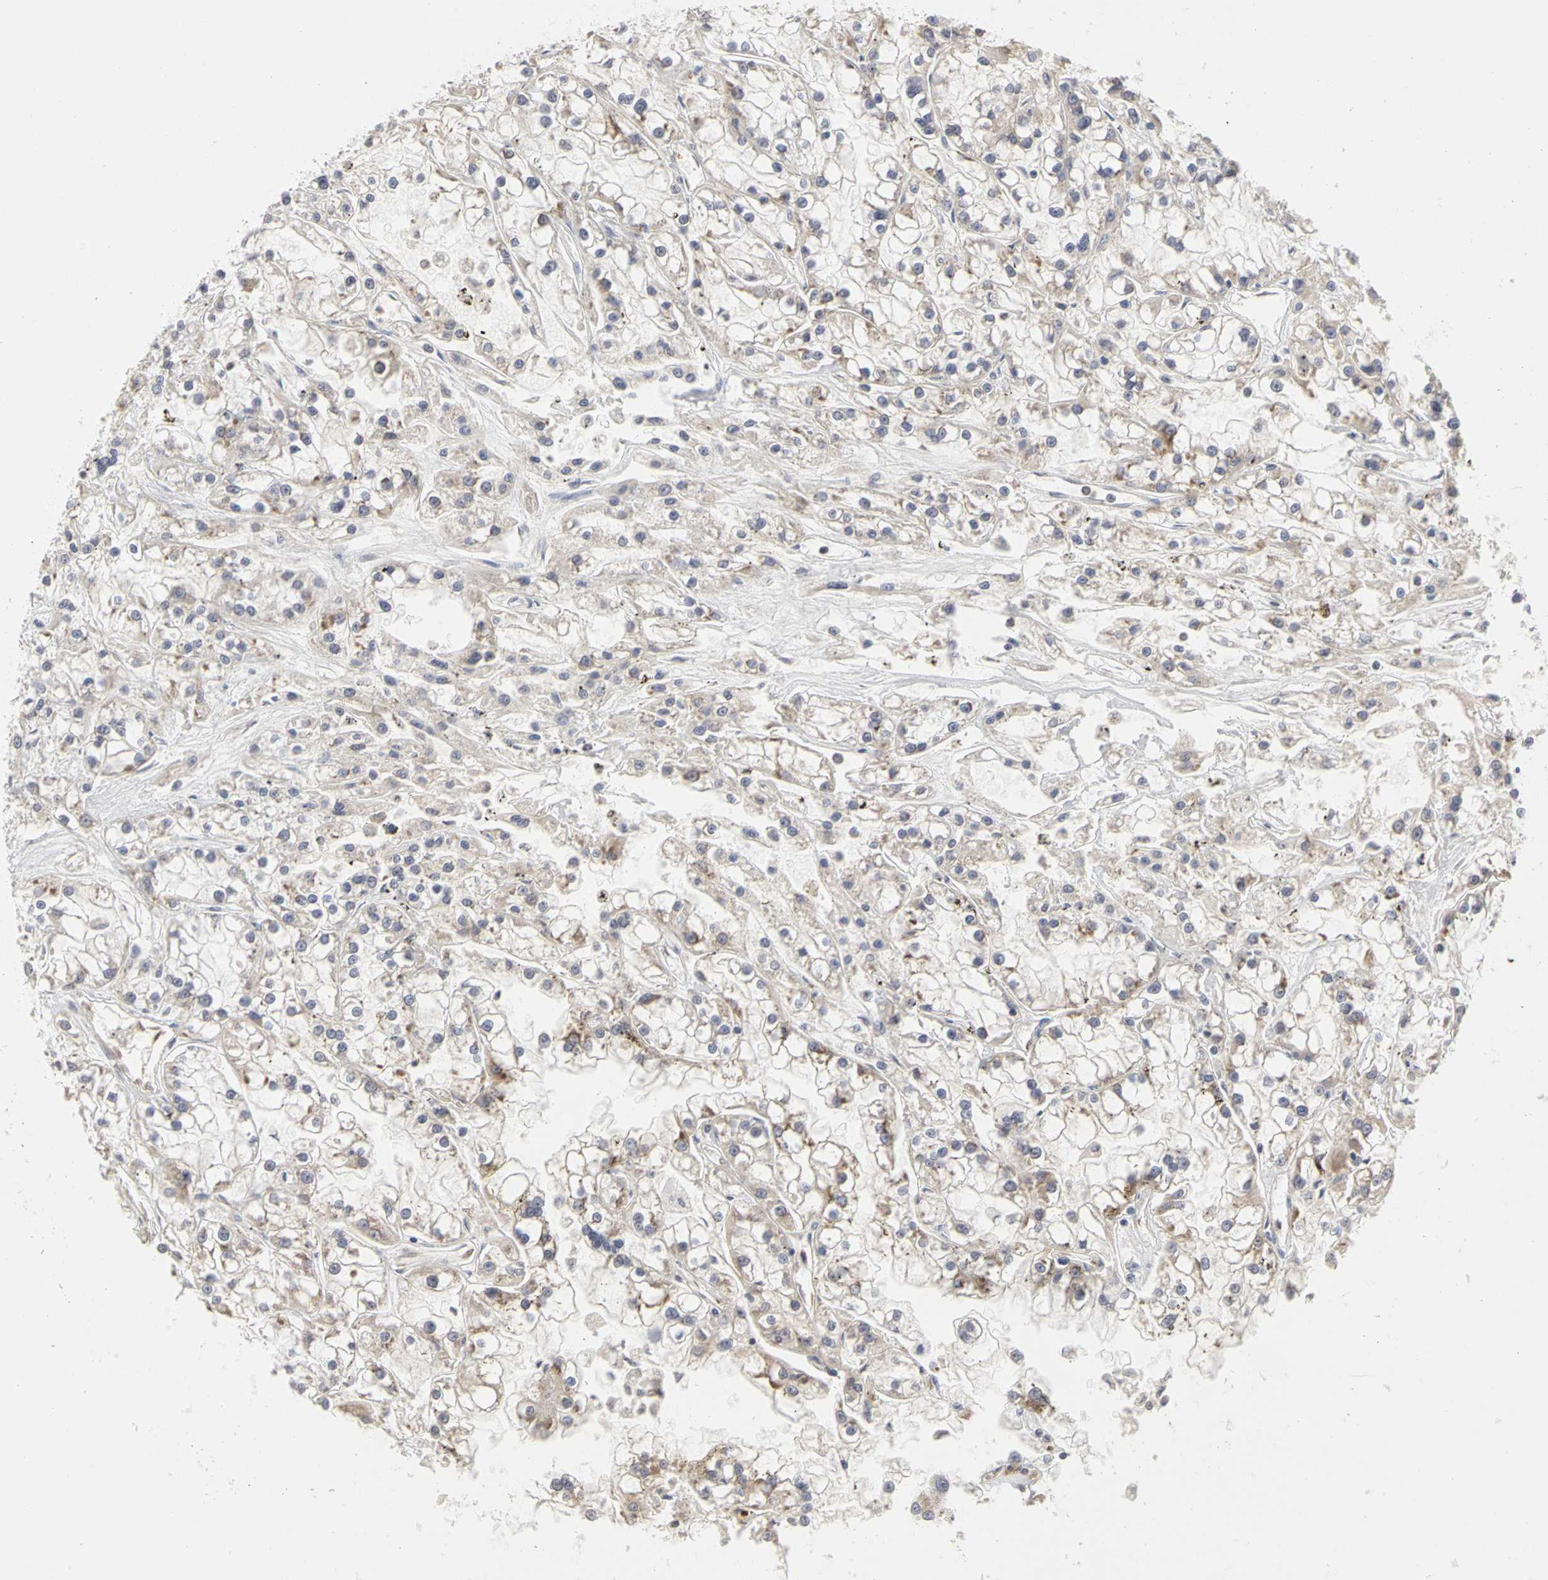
{"staining": {"intensity": "weak", "quantity": "25%-75%", "location": "cytoplasmic/membranous"}, "tissue": "renal cancer", "cell_type": "Tumor cells", "image_type": "cancer", "snomed": [{"axis": "morphology", "description": "Adenocarcinoma, NOS"}, {"axis": "topography", "description": "Kidney"}], "caption": "Renal cancer (adenocarcinoma) stained for a protein exhibits weak cytoplasmic/membranous positivity in tumor cells.", "gene": "IRAK1", "patient": {"sex": "female", "age": 52}}